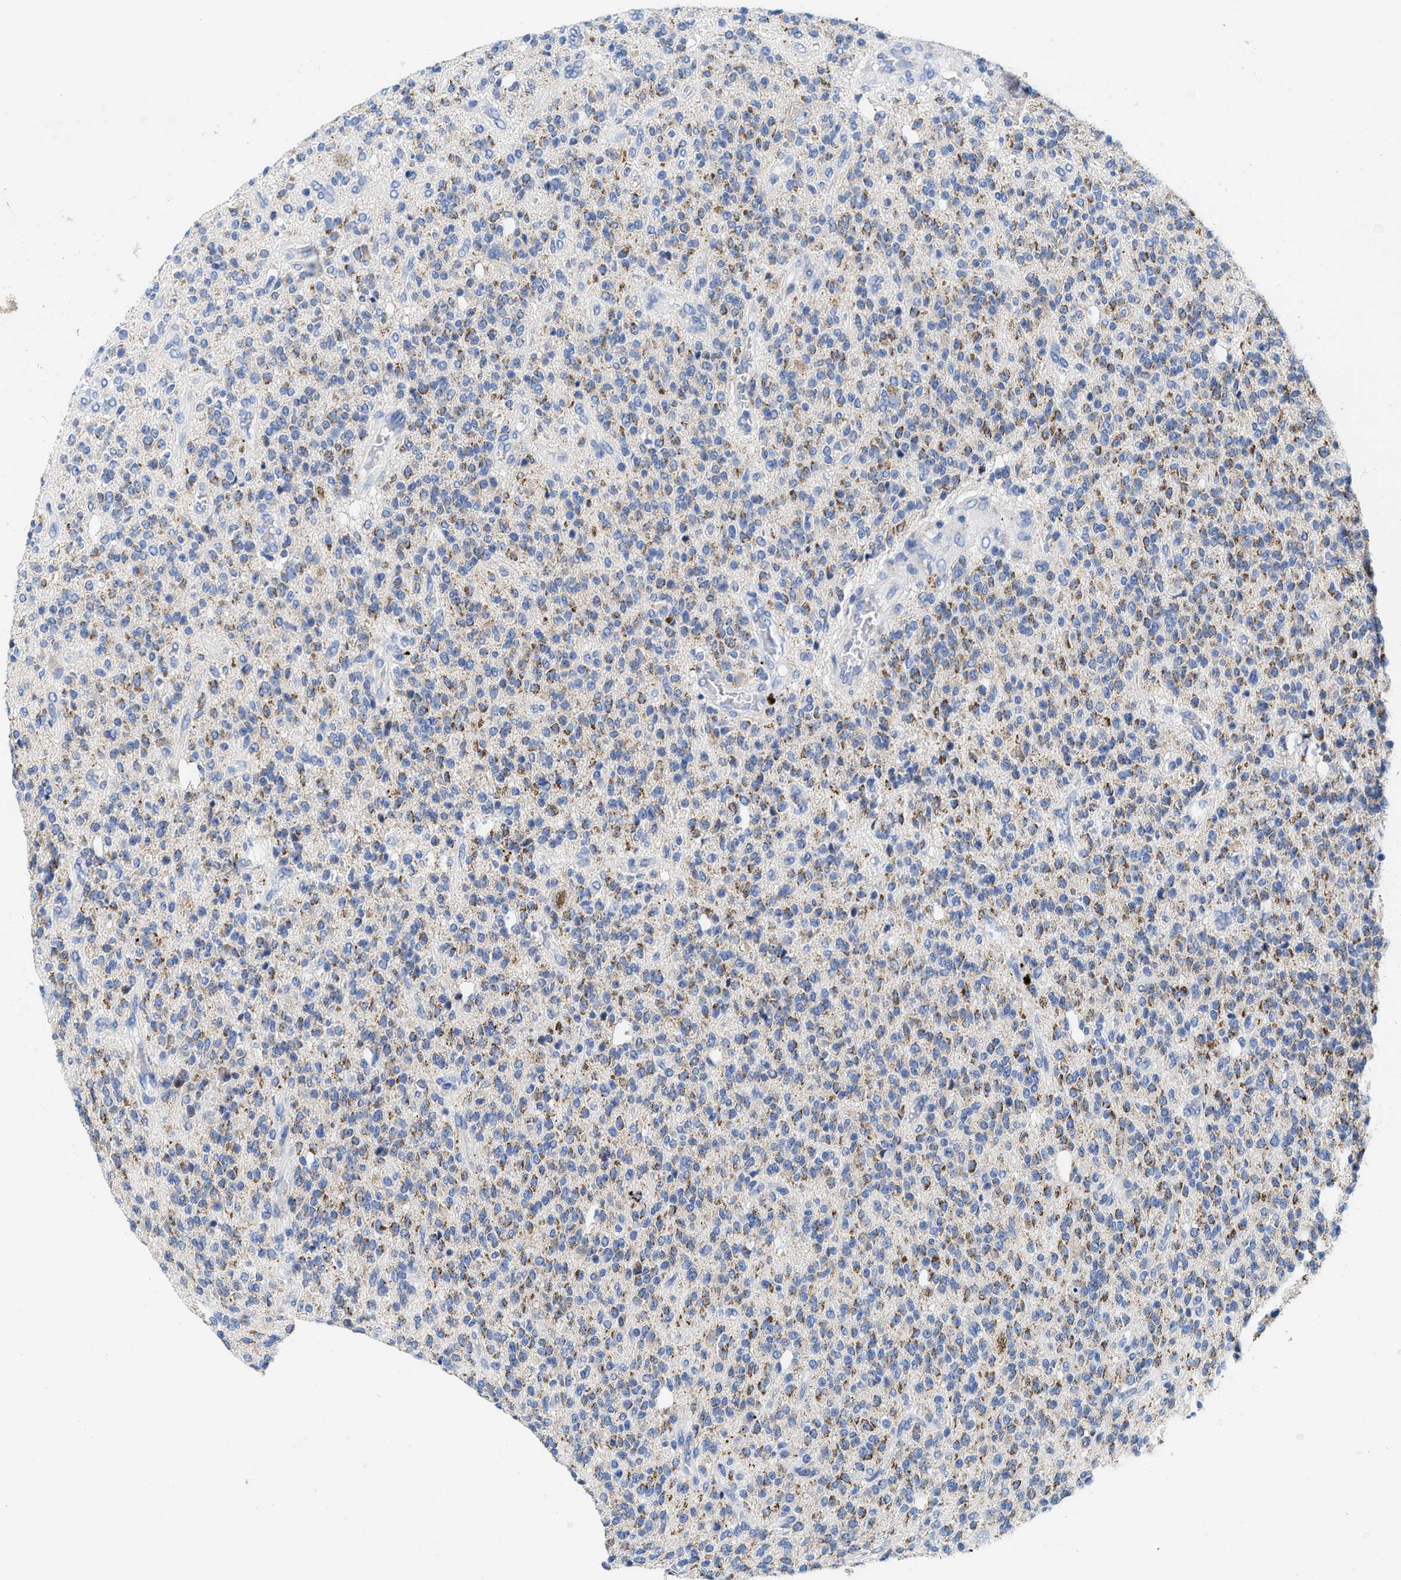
{"staining": {"intensity": "moderate", "quantity": ">75%", "location": "cytoplasmic/membranous"}, "tissue": "glioma", "cell_type": "Tumor cells", "image_type": "cancer", "snomed": [{"axis": "morphology", "description": "Glioma, malignant, High grade"}, {"axis": "topography", "description": "Brain"}], "caption": "Glioma stained for a protein displays moderate cytoplasmic/membranous positivity in tumor cells.", "gene": "TBRG4", "patient": {"sex": "male", "age": 34}}